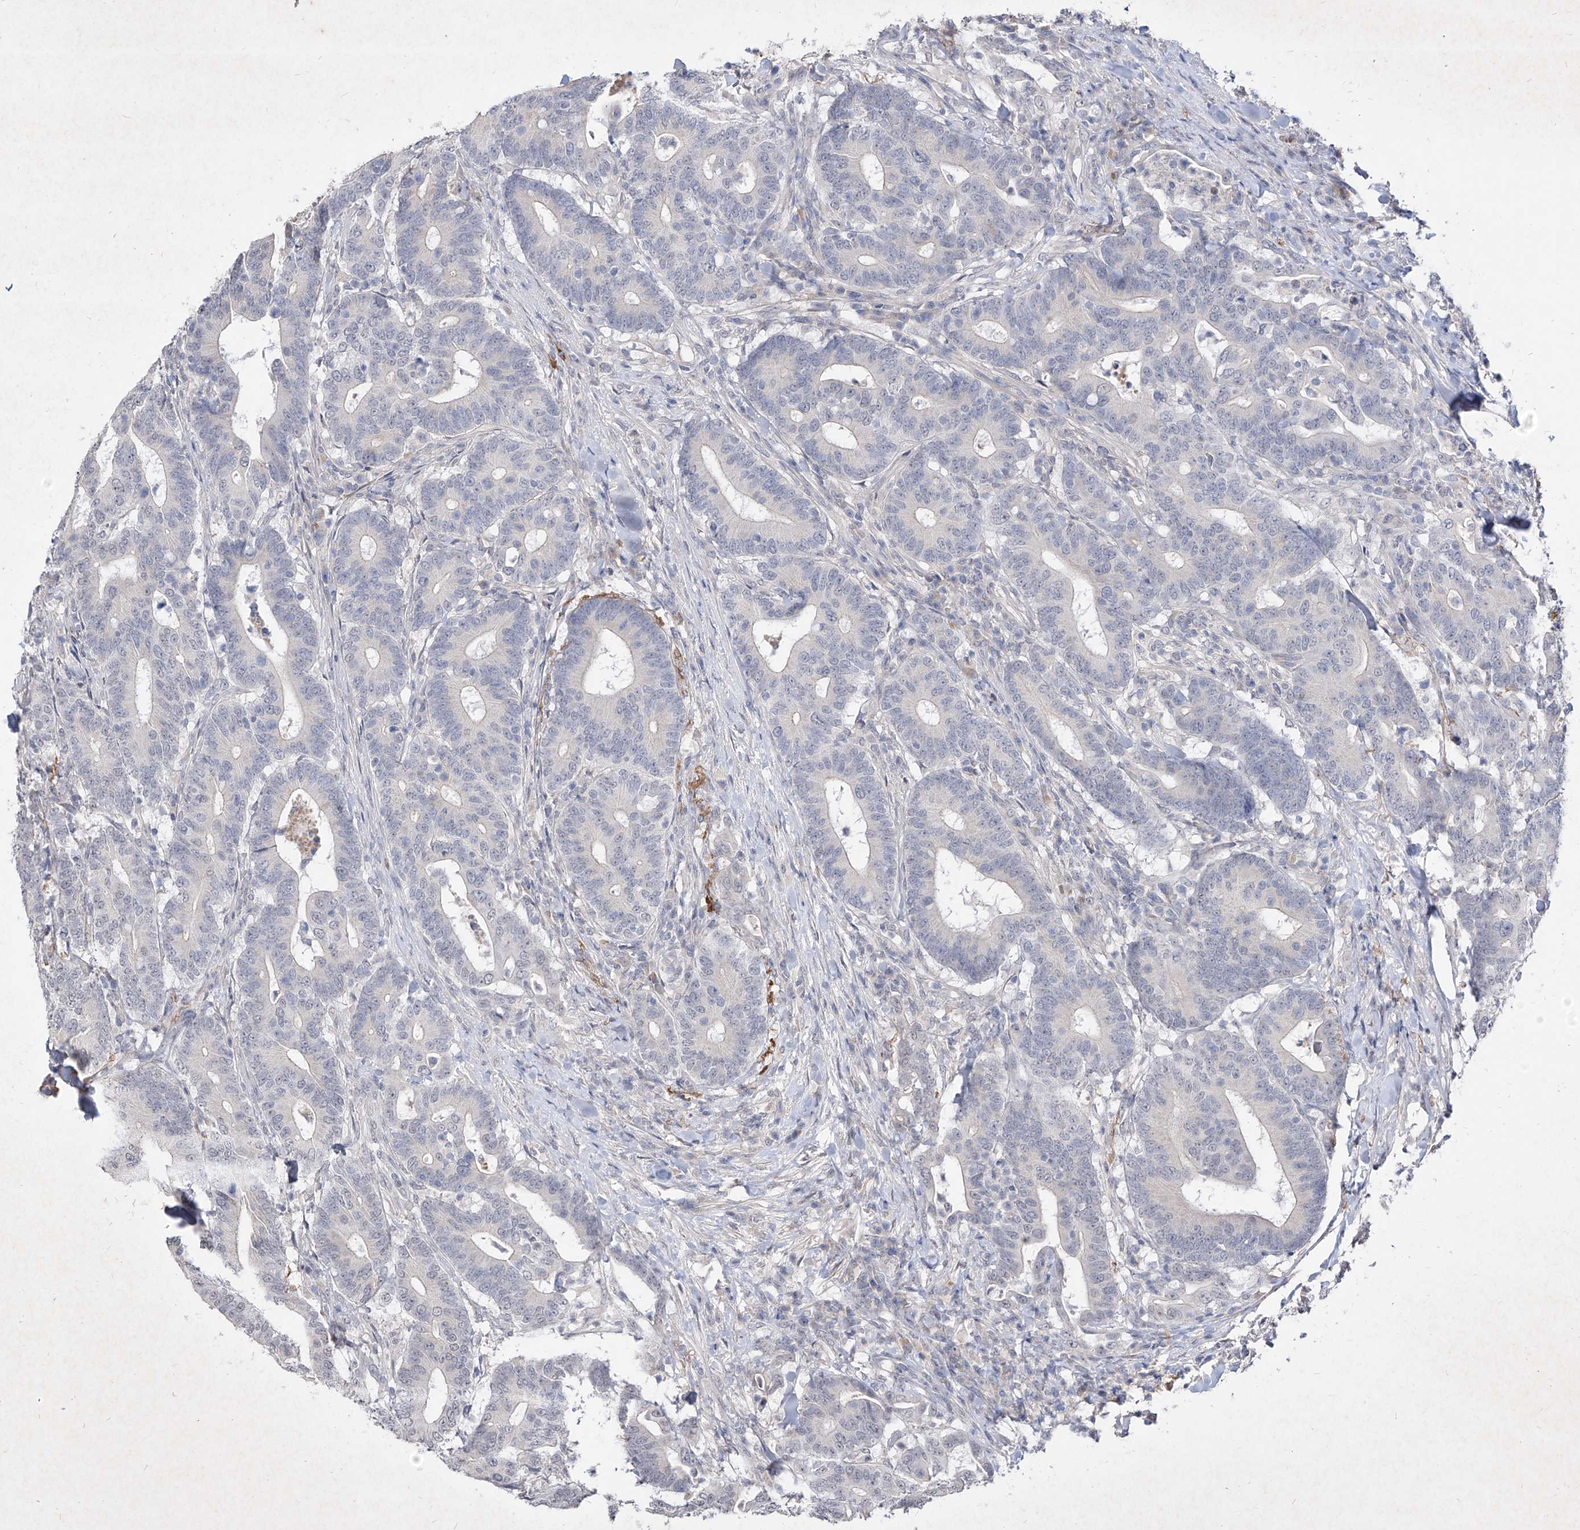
{"staining": {"intensity": "negative", "quantity": "none", "location": "none"}, "tissue": "colorectal cancer", "cell_type": "Tumor cells", "image_type": "cancer", "snomed": [{"axis": "morphology", "description": "Adenocarcinoma, NOS"}, {"axis": "topography", "description": "Colon"}], "caption": "Image shows no protein expression in tumor cells of colorectal cancer (adenocarcinoma) tissue.", "gene": "C4A", "patient": {"sex": "female", "age": 66}}